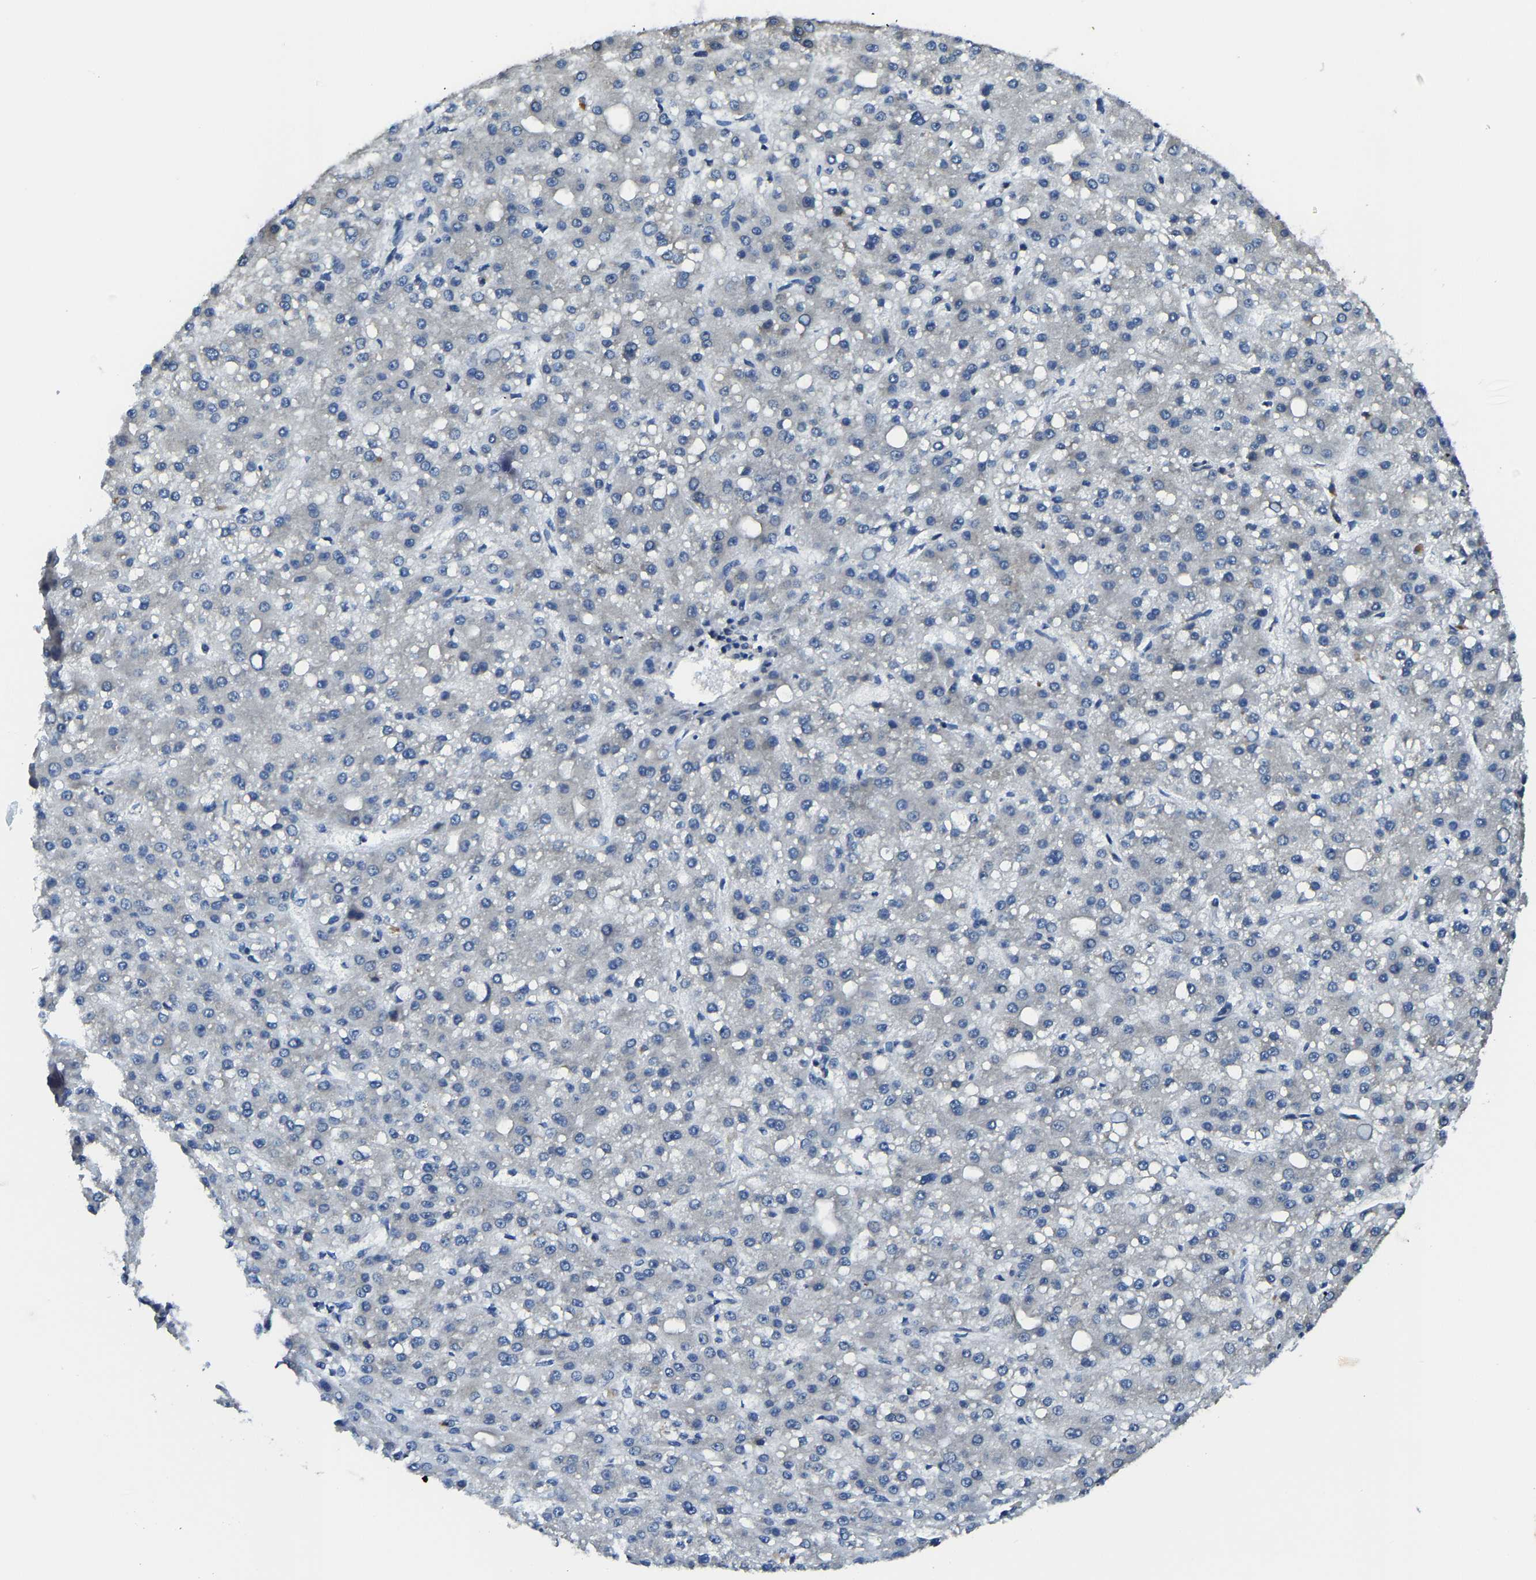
{"staining": {"intensity": "negative", "quantity": "none", "location": "none"}, "tissue": "liver cancer", "cell_type": "Tumor cells", "image_type": "cancer", "snomed": [{"axis": "morphology", "description": "Carcinoma, Hepatocellular, NOS"}, {"axis": "topography", "description": "Liver"}], "caption": "Liver cancer stained for a protein using immunohistochemistry demonstrates no positivity tumor cells.", "gene": "G3BP2", "patient": {"sex": "male", "age": 67}}